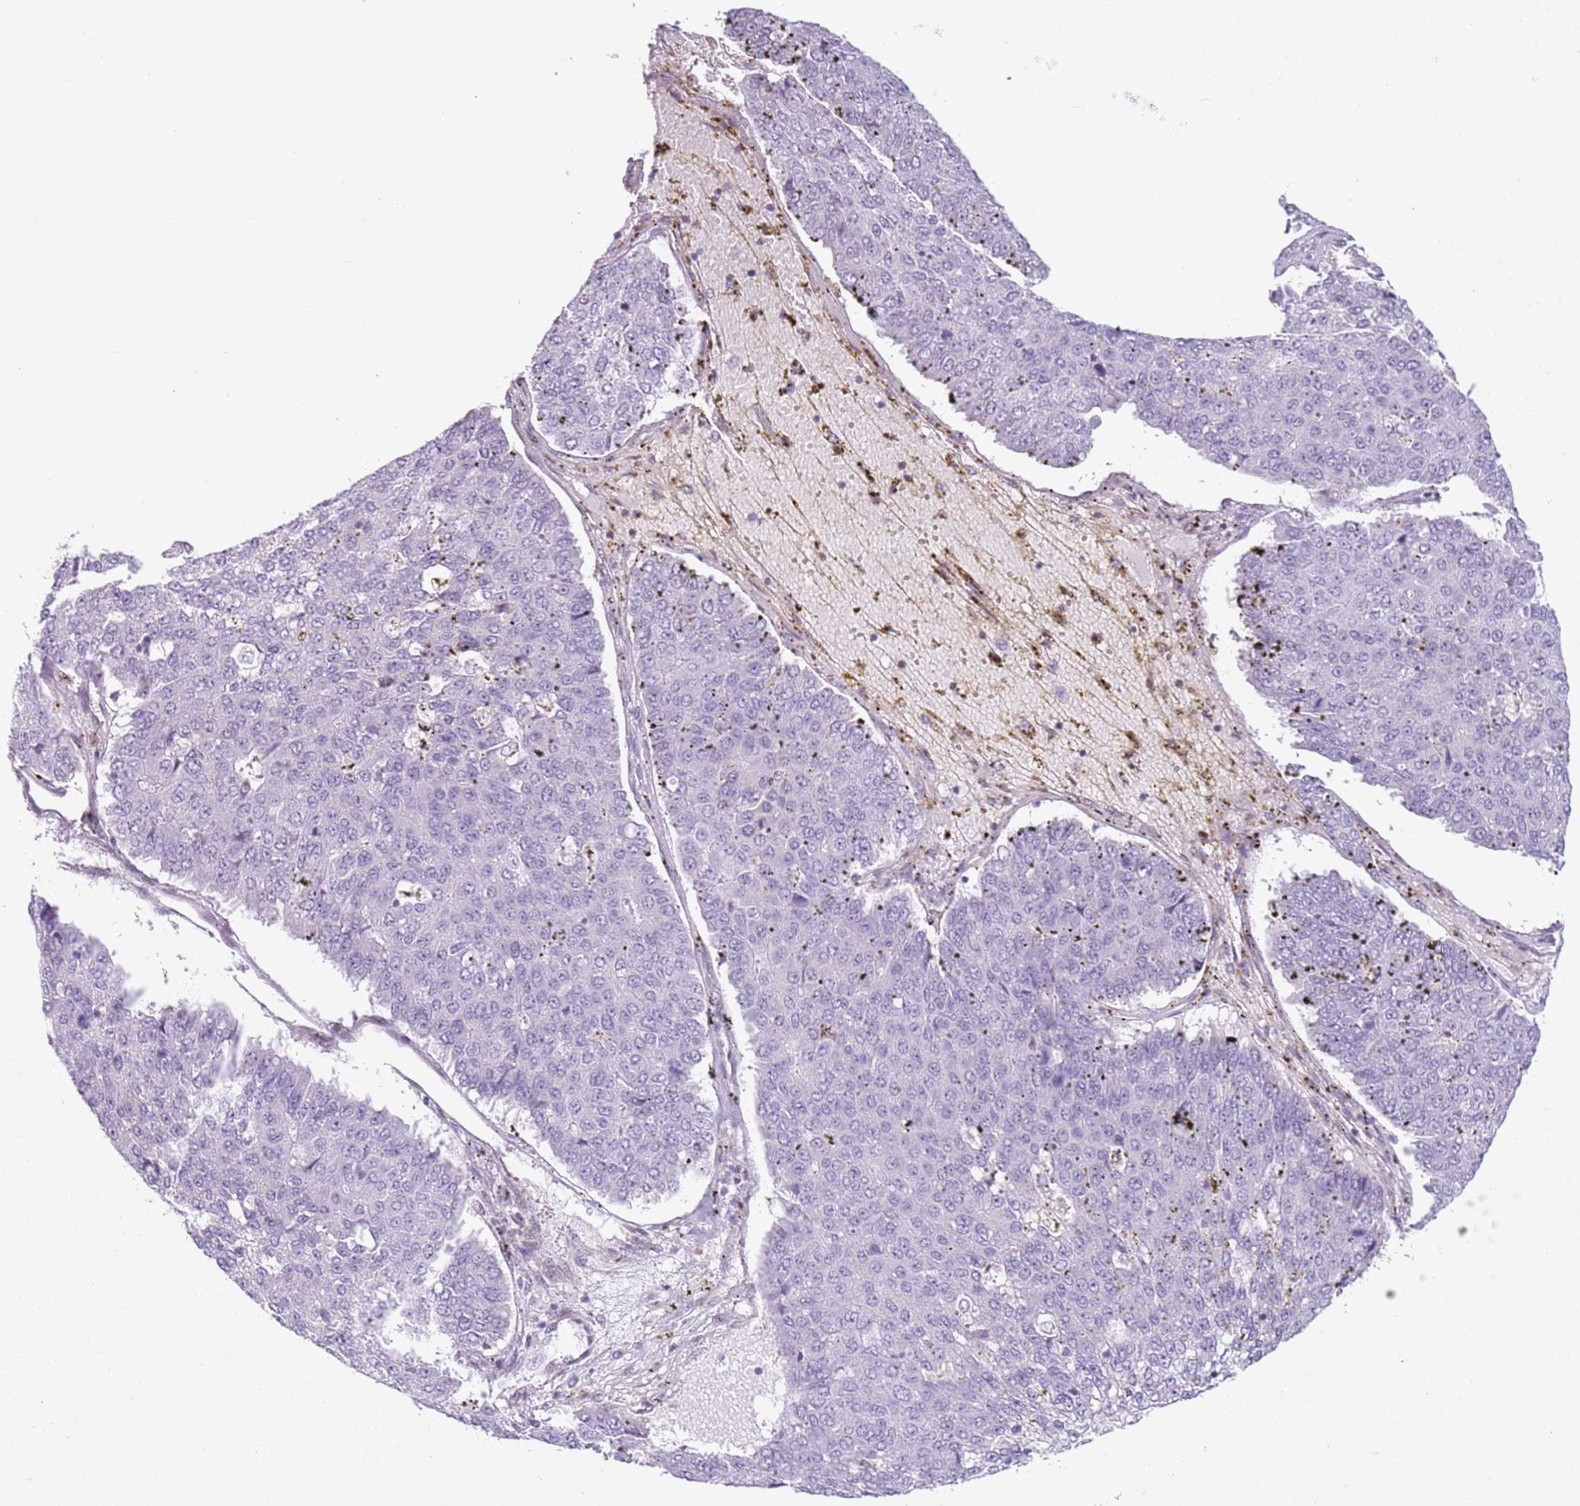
{"staining": {"intensity": "negative", "quantity": "none", "location": "none"}, "tissue": "pancreatic cancer", "cell_type": "Tumor cells", "image_type": "cancer", "snomed": [{"axis": "morphology", "description": "Adenocarcinoma, NOS"}, {"axis": "topography", "description": "Pancreas"}], "caption": "This is an immunohistochemistry photomicrograph of pancreatic cancer. There is no expression in tumor cells.", "gene": "DEFB116", "patient": {"sex": "male", "age": 50}}